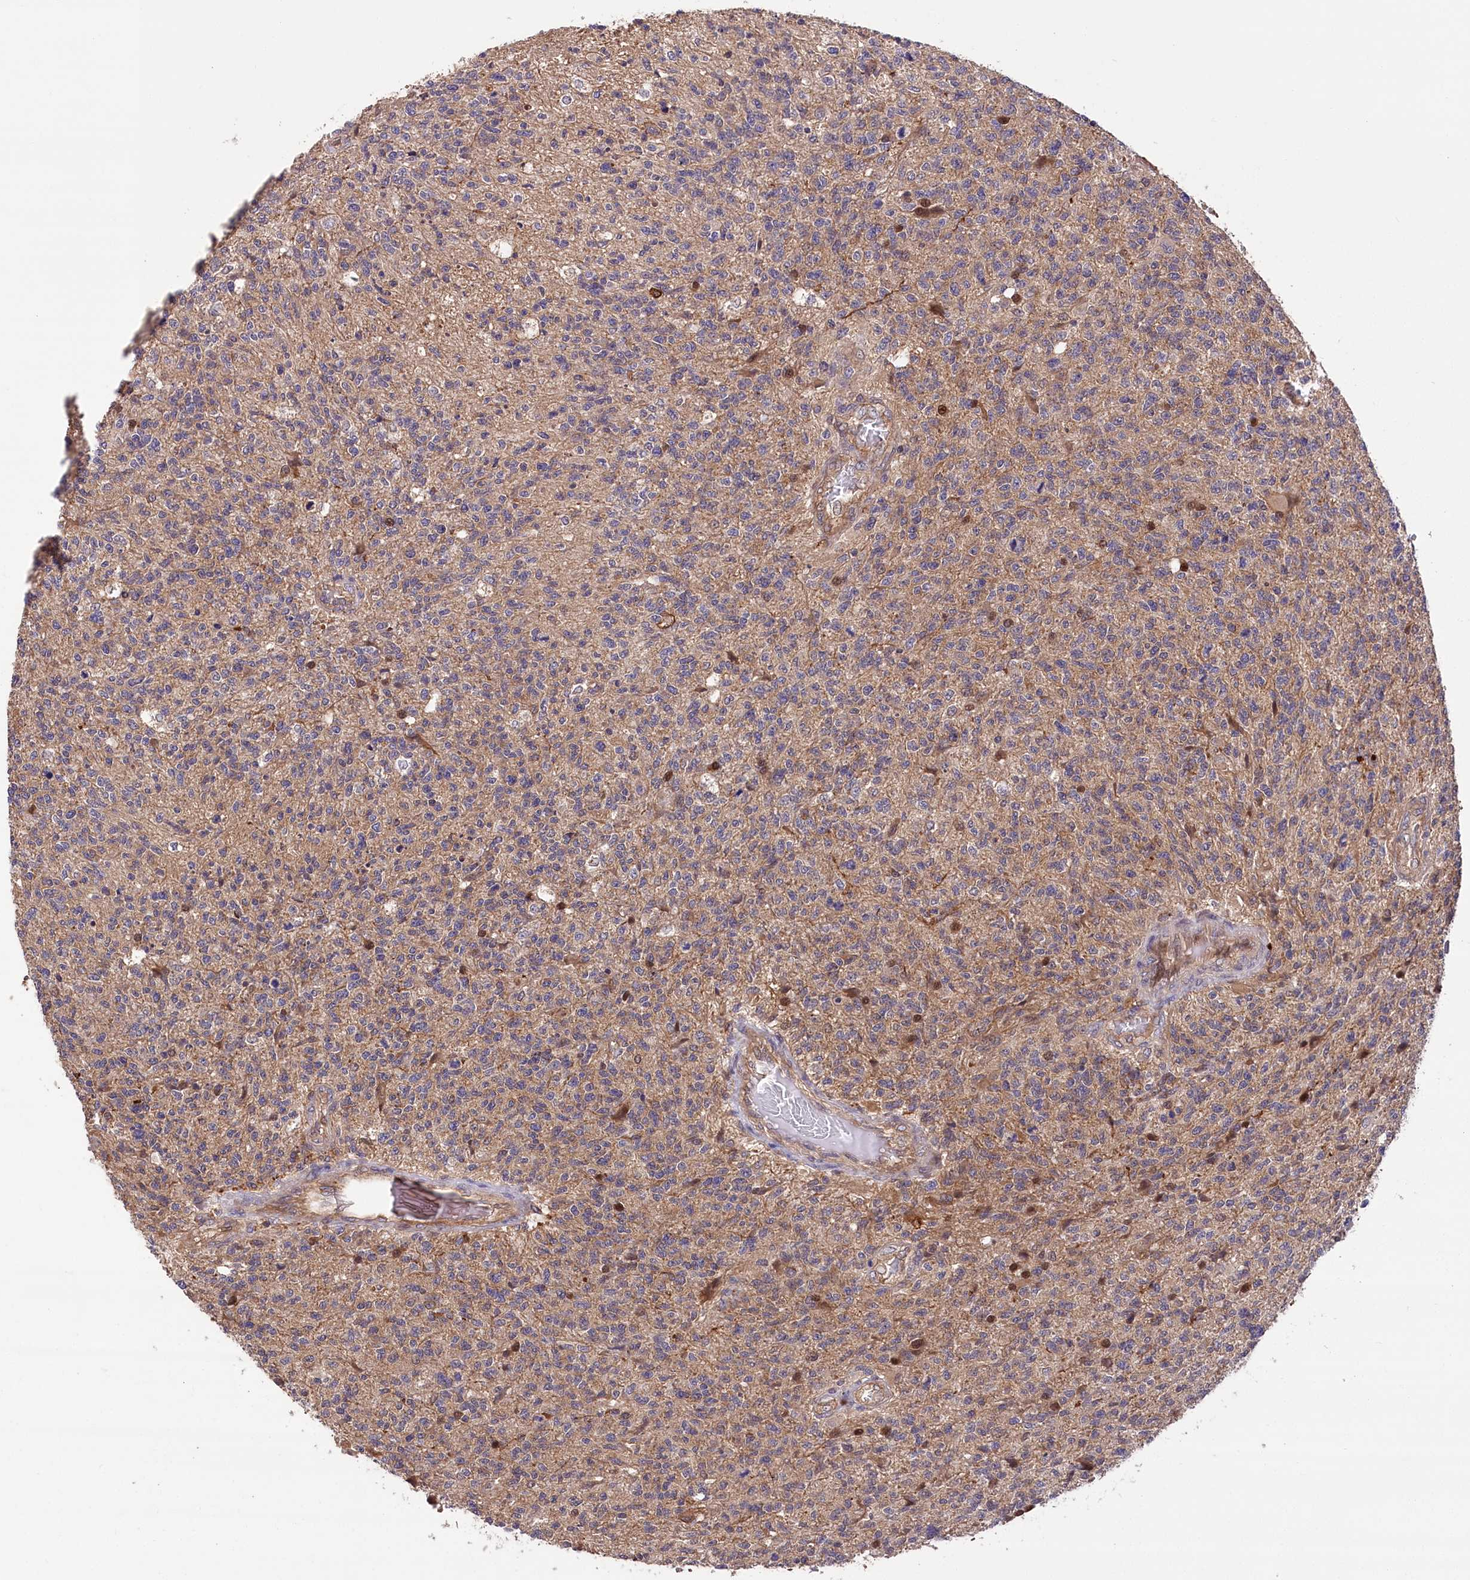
{"staining": {"intensity": "negative", "quantity": "none", "location": "none"}, "tissue": "glioma", "cell_type": "Tumor cells", "image_type": "cancer", "snomed": [{"axis": "morphology", "description": "Glioma, malignant, High grade"}, {"axis": "topography", "description": "Brain"}], "caption": "Glioma stained for a protein using immunohistochemistry (IHC) shows no staining tumor cells.", "gene": "DPP3", "patient": {"sex": "male", "age": 56}}